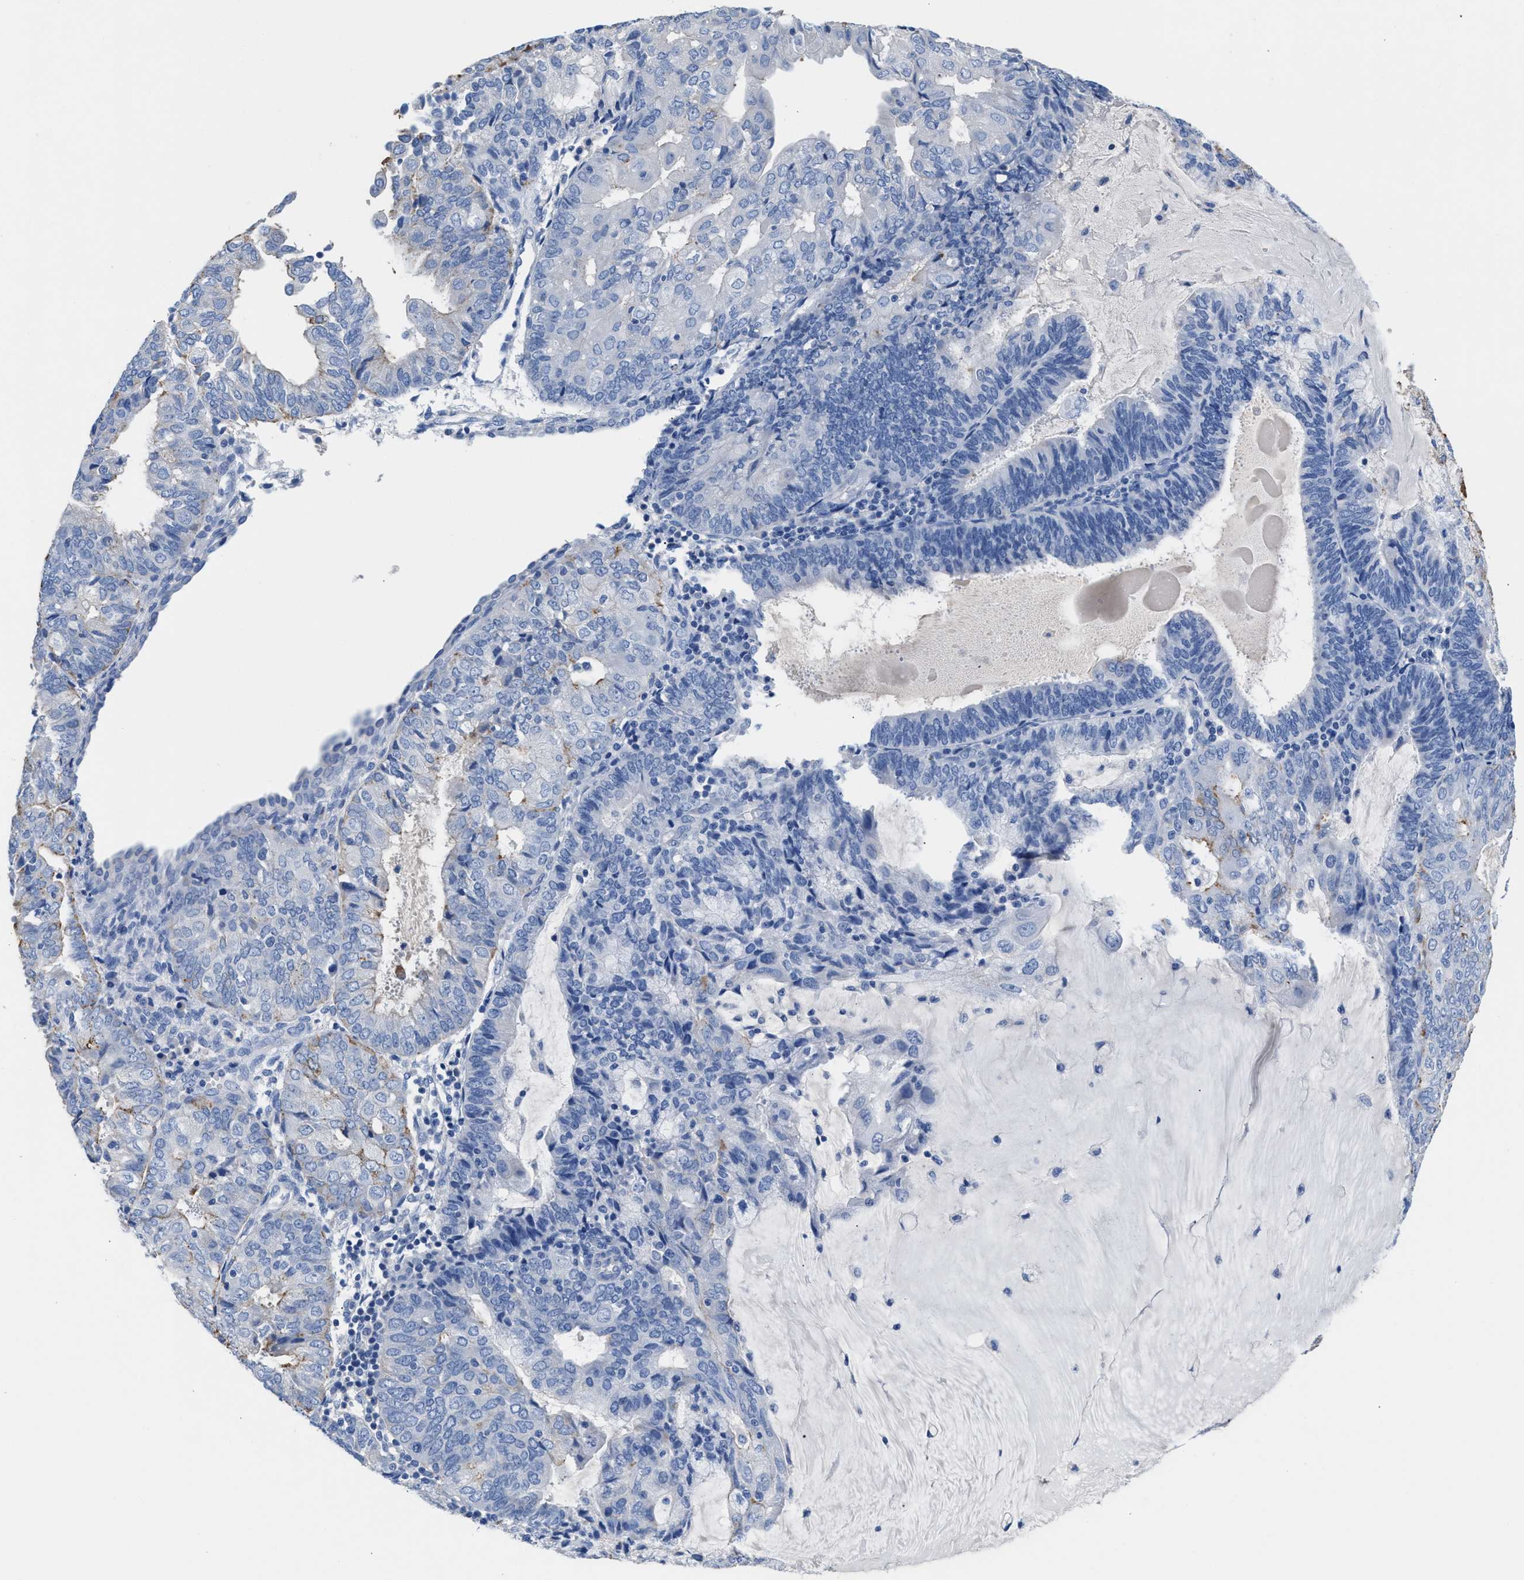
{"staining": {"intensity": "negative", "quantity": "none", "location": "none"}, "tissue": "endometrial cancer", "cell_type": "Tumor cells", "image_type": "cancer", "snomed": [{"axis": "morphology", "description": "Adenocarcinoma, NOS"}, {"axis": "topography", "description": "Endometrium"}], "caption": "Tumor cells are negative for protein expression in human adenocarcinoma (endometrial).", "gene": "SLFN13", "patient": {"sex": "female", "age": 81}}